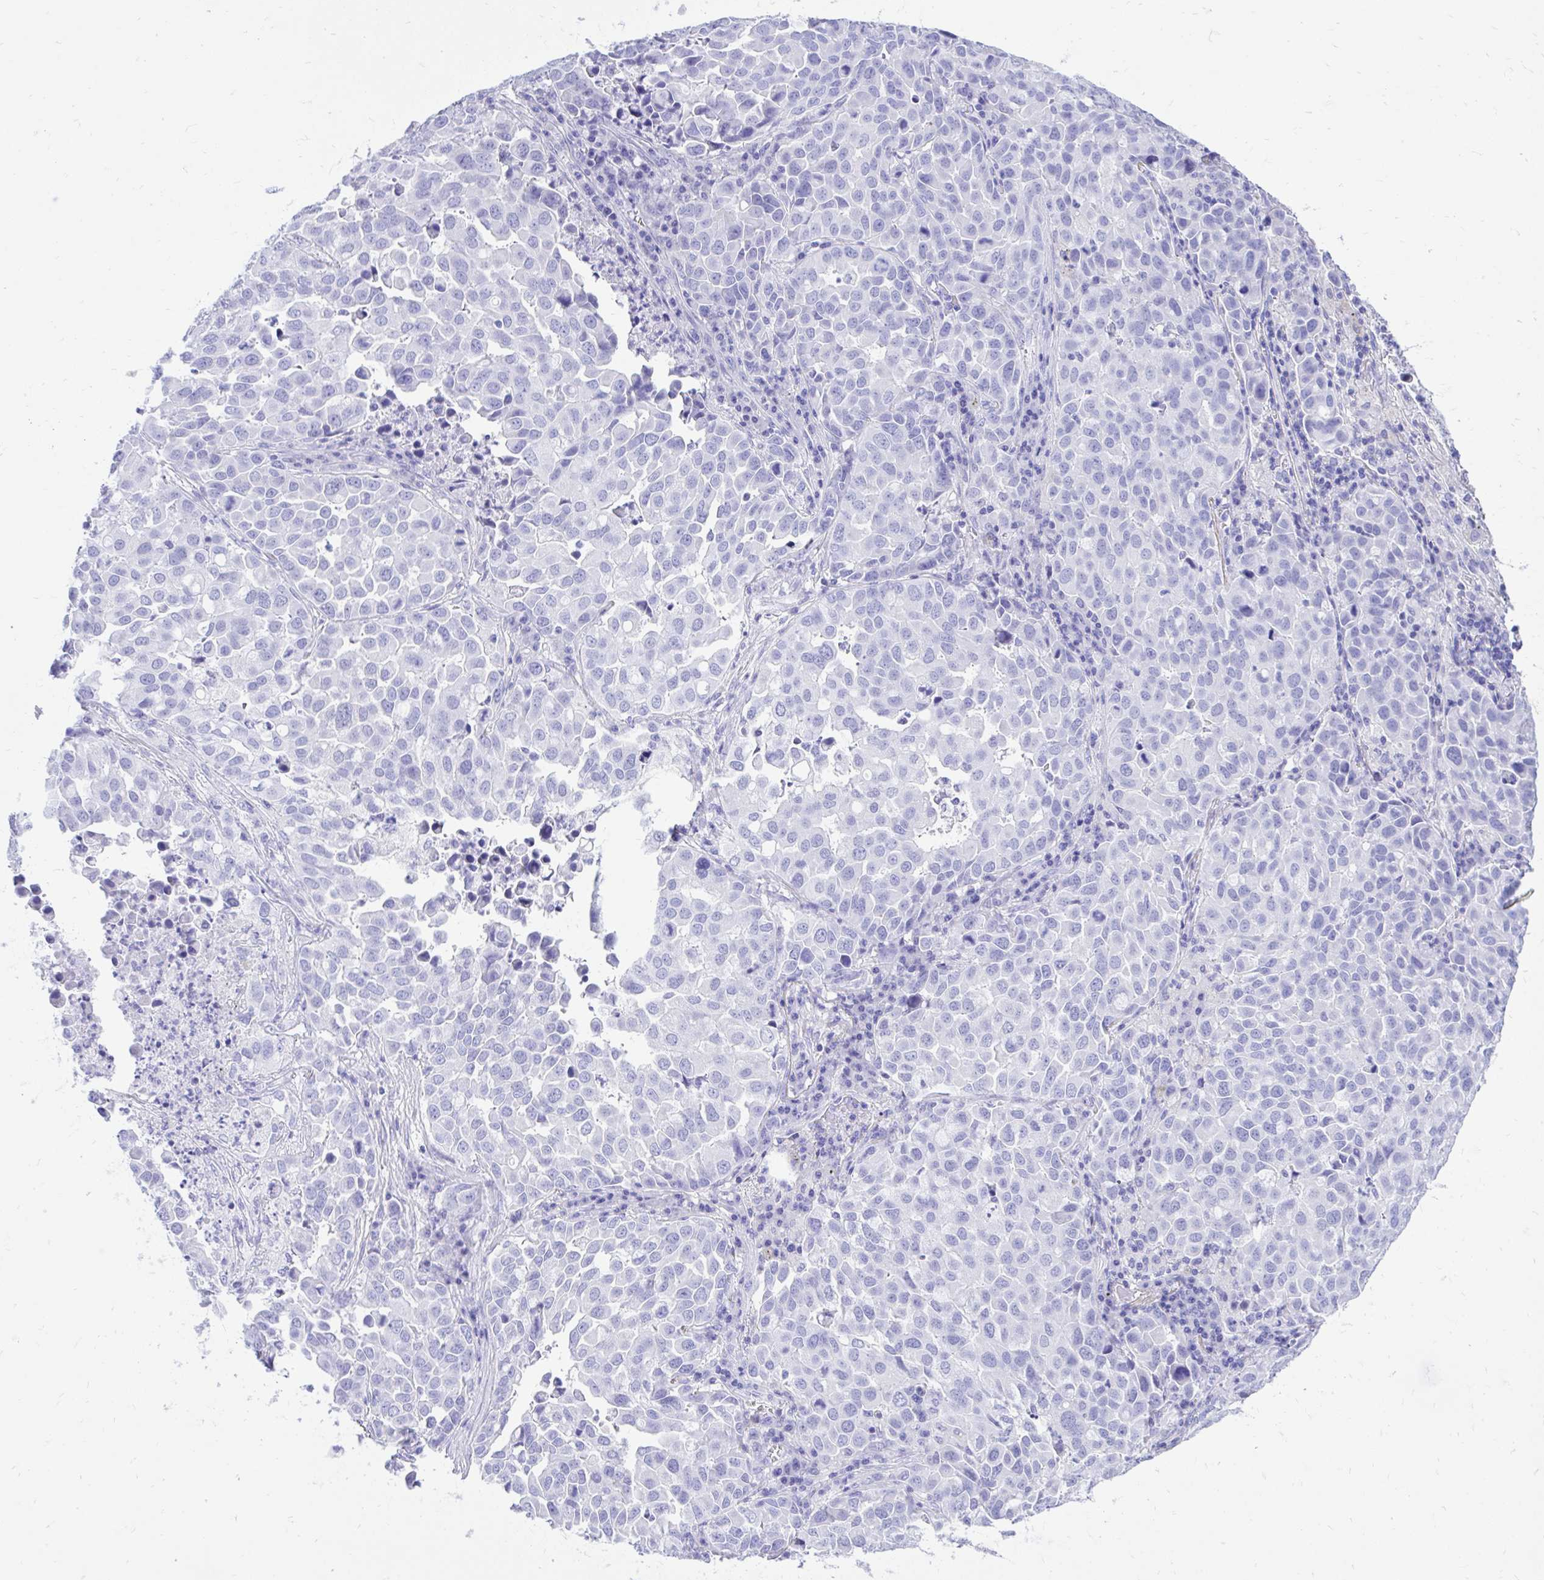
{"staining": {"intensity": "negative", "quantity": "none", "location": "none"}, "tissue": "lung cancer", "cell_type": "Tumor cells", "image_type": "cancer", "snomed": [{"axis": "morphology", "description": "Adenocarcinoma, NOS"}, {"axis": "morphology", "description": "Adenocarcinoma, metastatic, NOS"}, {"axis": "topography", "description": "Lymph node"}, {"axis": "topography", "description": "Lung"}], "caption": "The histopathology image displays no significant positivity in tumor cells of adenocarcinoma (lung).", "gene": "MON1A", "patient": {"sex": "female", "age": 65}}